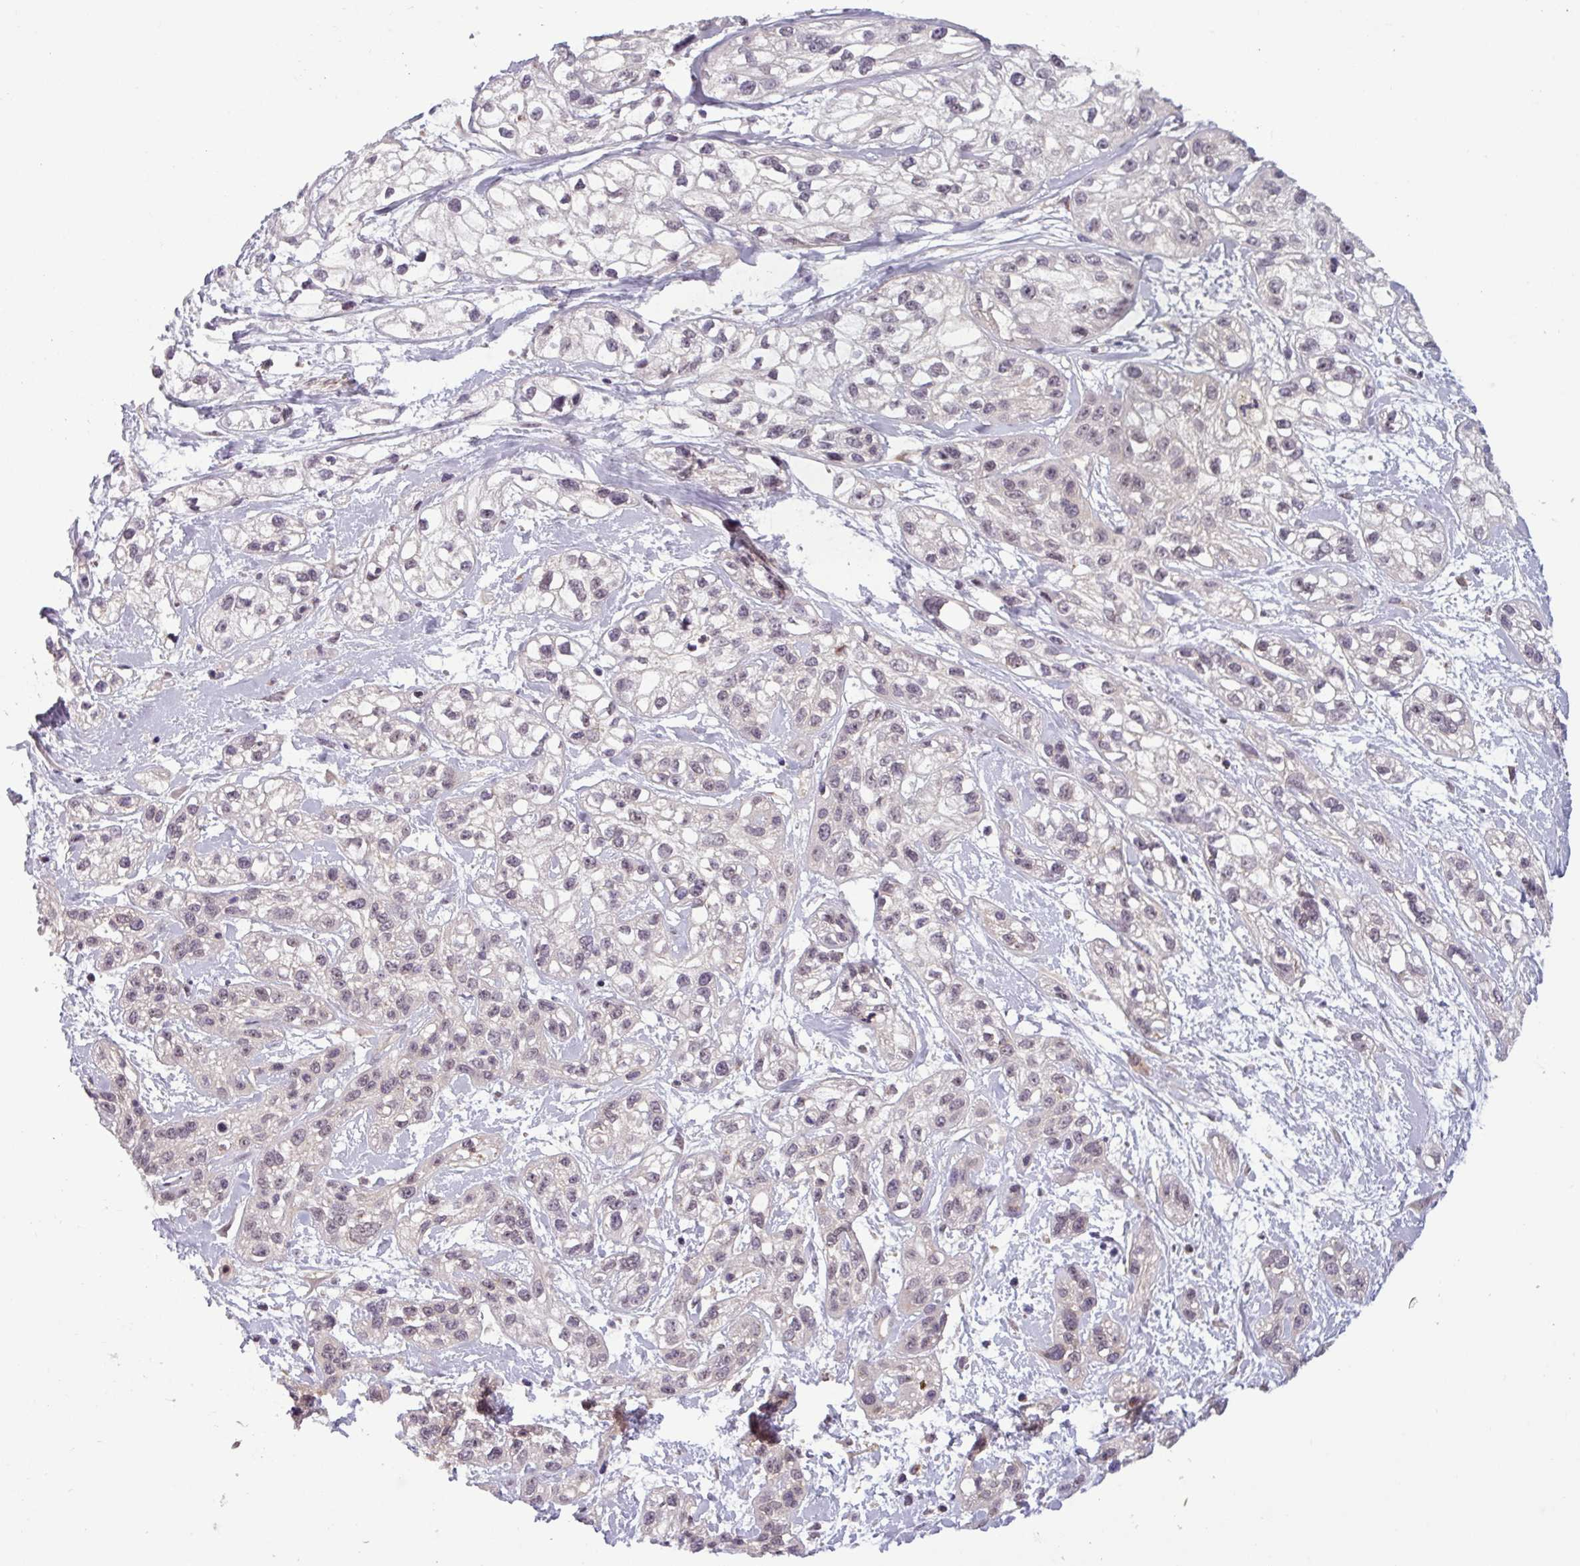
{"staining": {"intensity": "moderate", "quantity": "<25%", "location": "nuclear"}, "tissue": "skin cancer", "cell_type": "Tumor cells", "image_type": "cancer", "snomed": [{"axis": "morphology", "description": "Squamous cell carcinoma, NOS"}, {"axis": "topography", "description": "Skin"}], "caption": "Immunohistochemical staining of skin cancer demonstrates low levels of moderate nuclear positivity in about <25% of tumor cells.", "gene": "NPFFR1", "patient": {"sex": "male", "age": 82}}